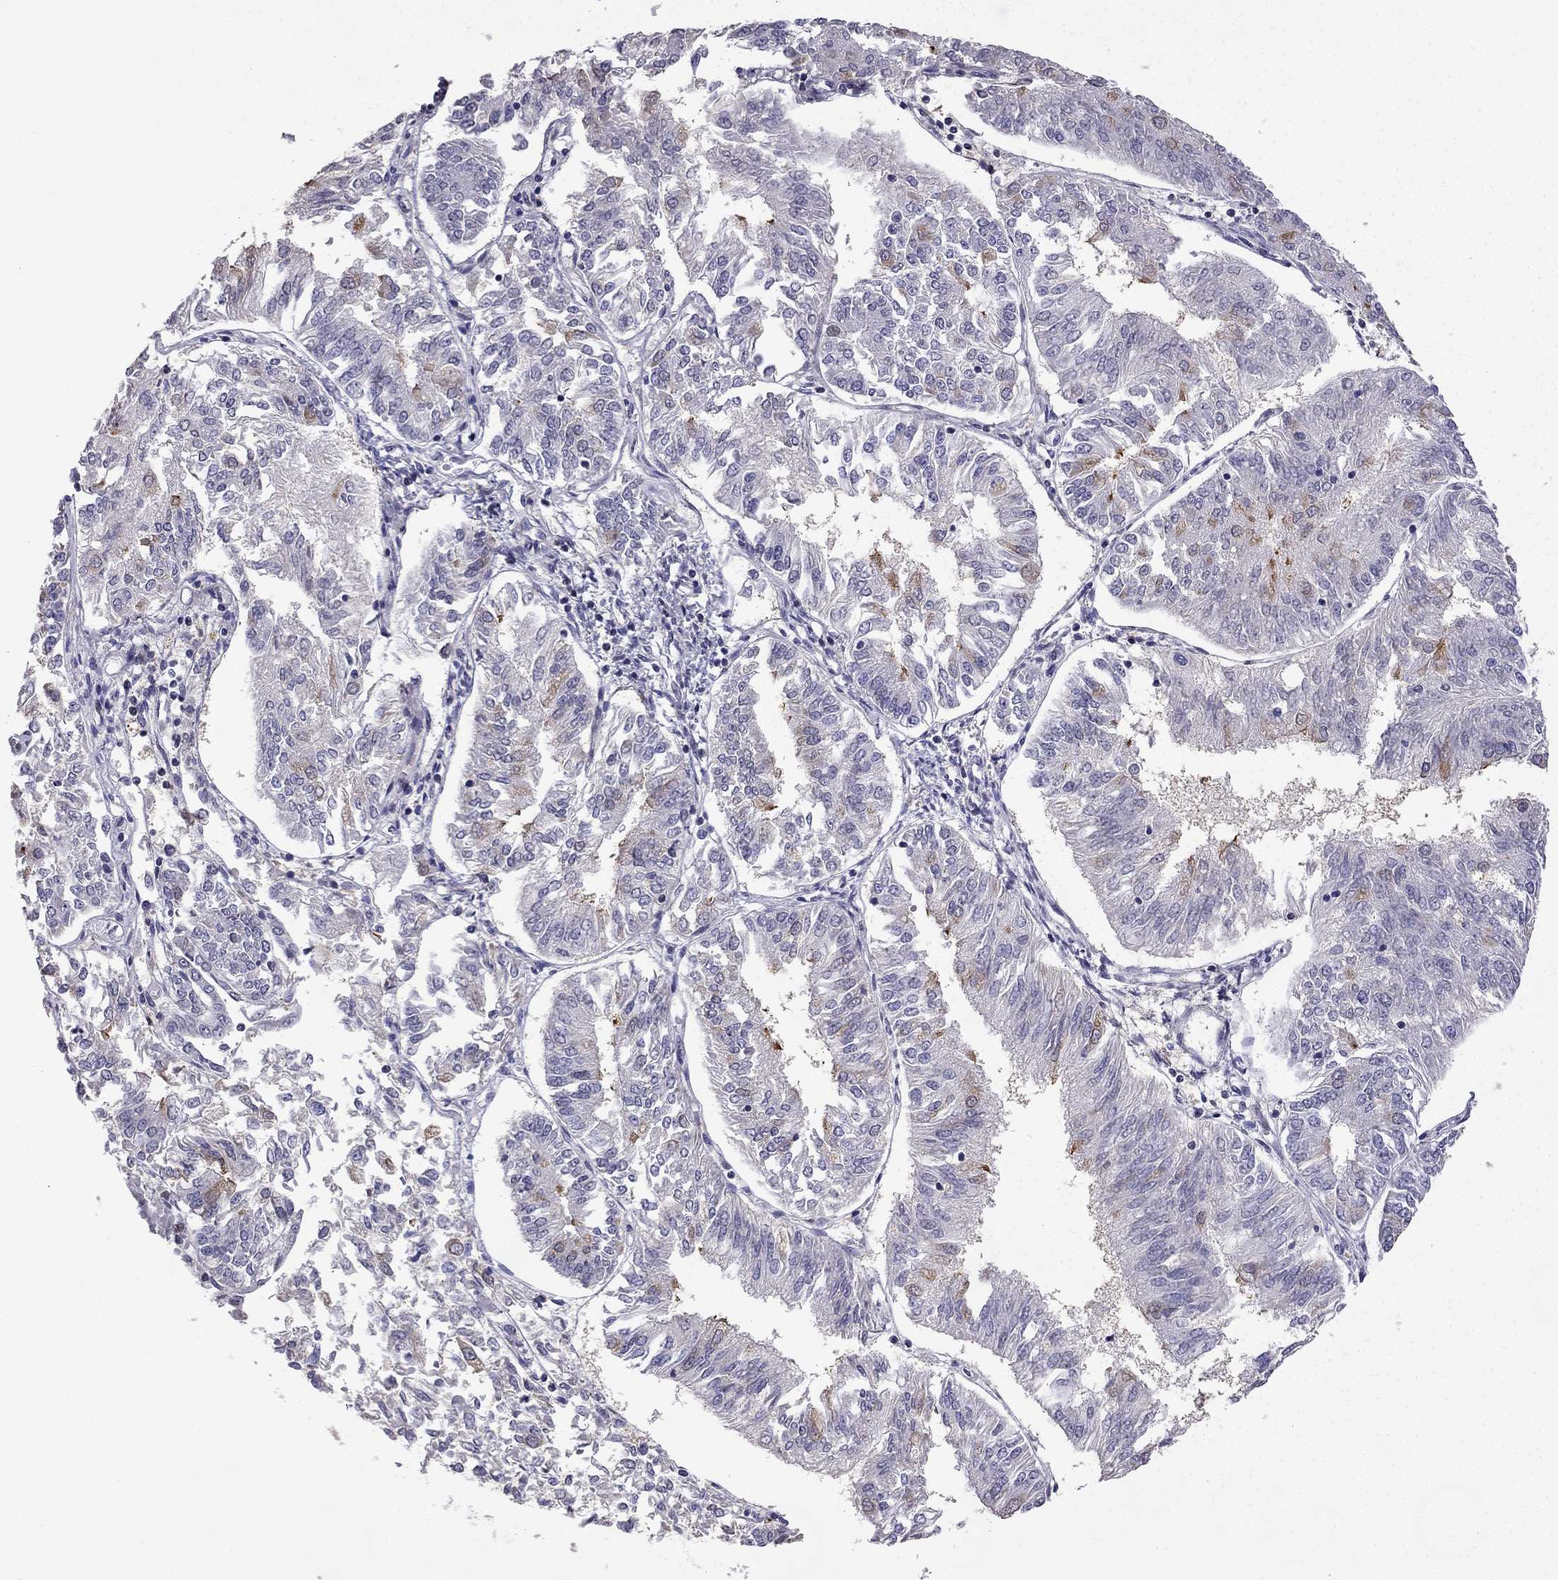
{"staining": {"intensity": "weak", "quantity": "<25%", "location": "cytoplasmic/membranous"}, "tissue": "endometrial cancer", "cell_type": "Tumor cells", "image_type": "cancer", "snomed": [{"axis": "morphology", "description": "Adenocarcinoma, NOS"}, {"axis": "topography", "description": "Endometrium"}], "caption": "The histopathology image reveals no staining of tumor cells in adenocarcinoma (endometrial). (DAB (3,3'-diaminobenzidine) immunohistochemistry (IHC) with hematoxylin counter stain).", "gene": "CFAP70", "patient": {"sex": "female", "age": 58}}